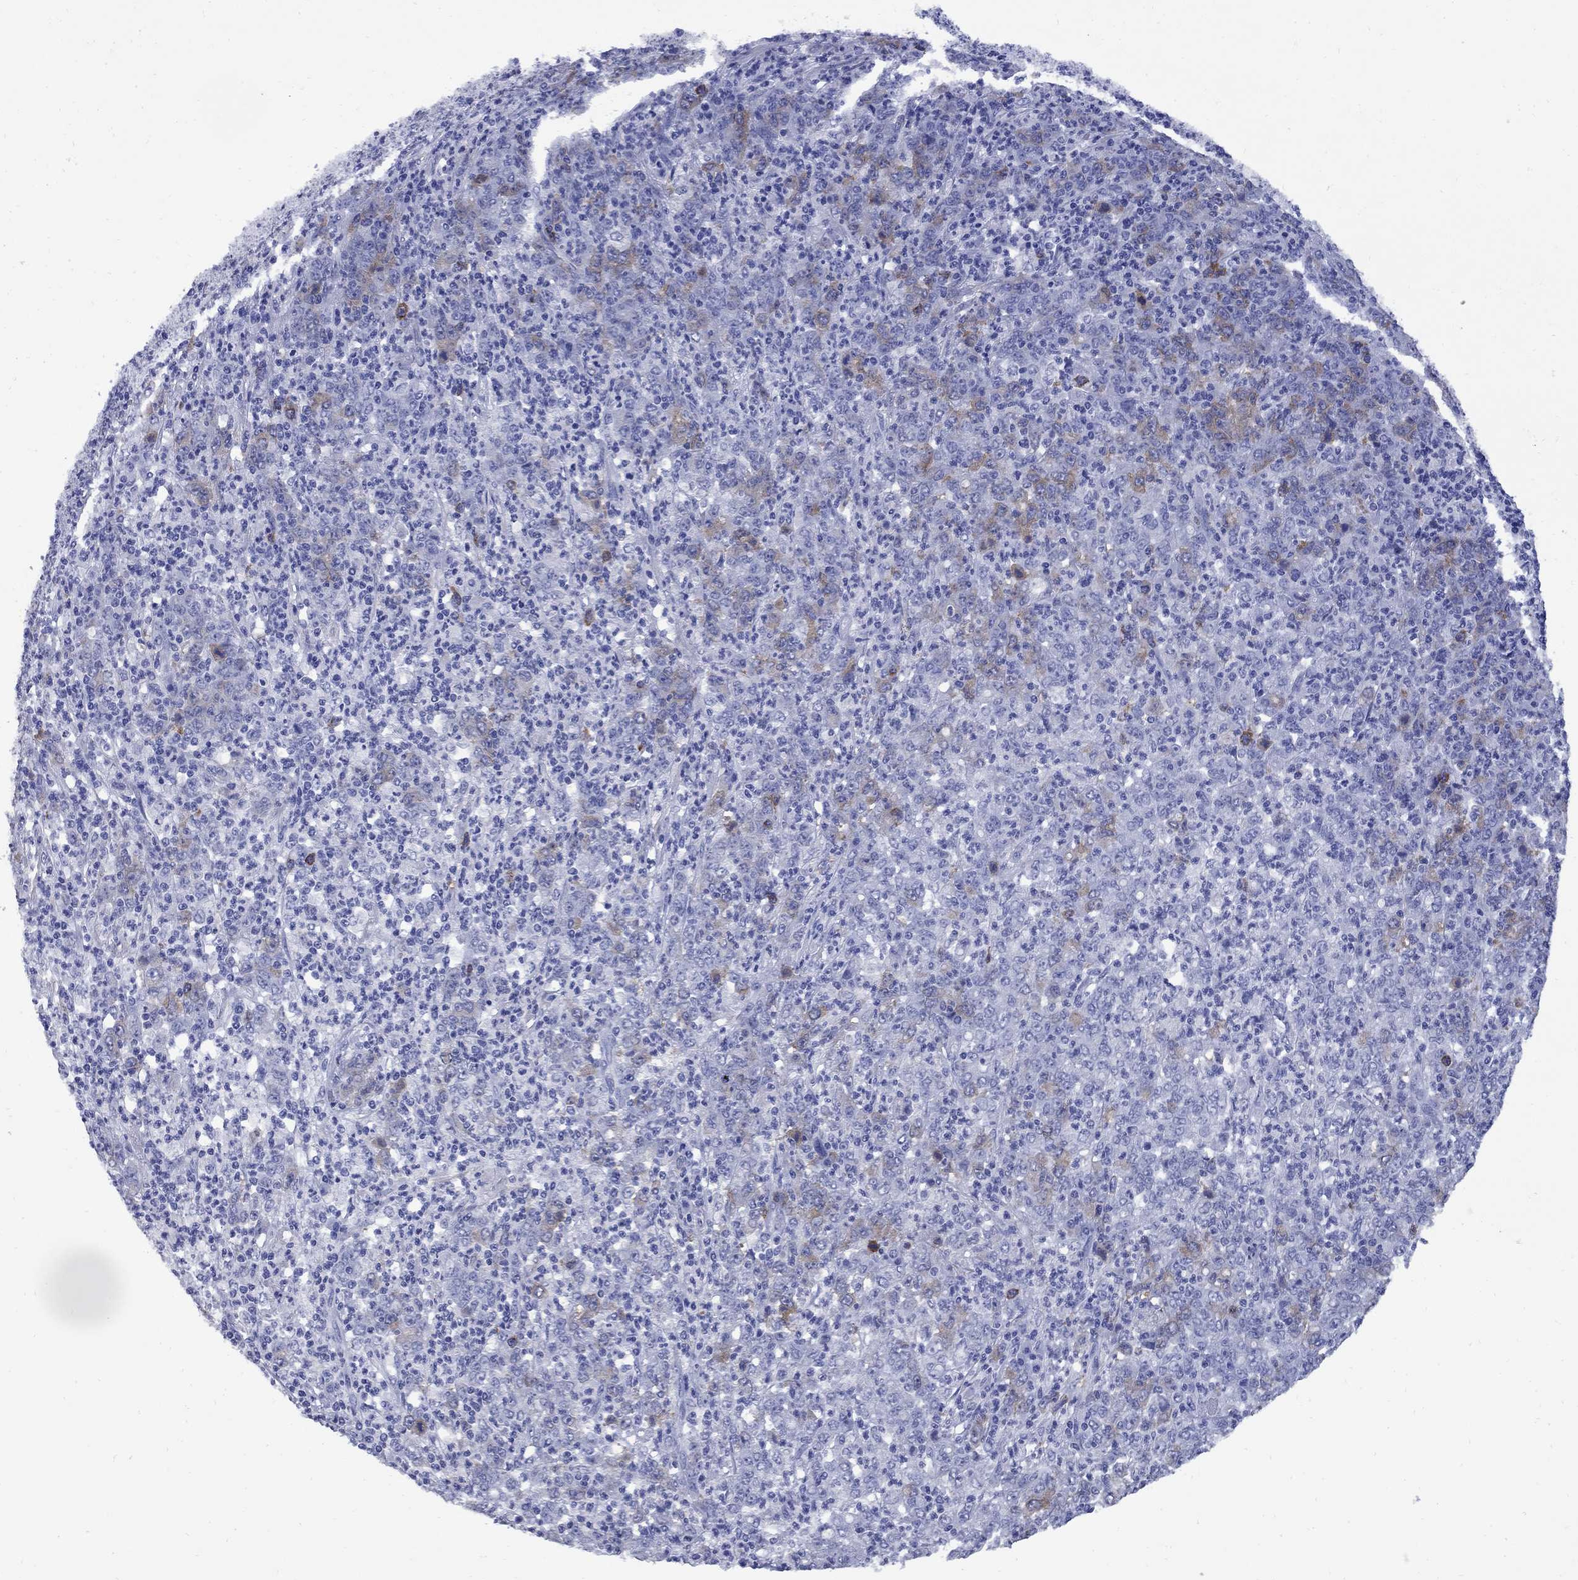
{"staining": {"intensity": "moderate", "quantity": "<25%", "location": "cytoplasmic/membranous"}, "tissue": "stomach cancer", "cell_type": "Tumor cells", "image_type": "cancer", "snomed": [{"axis": "morphology", "description": "Adenocarcinoma, NOS"}, {"axis": "topography", "description": "Stomach, lower"}], "caption": "An image of human adenocarcinoma (stomach) stained for a protein demonstrates moderate cytoplasmic/membranous brown staining in tumor cells.", "gene": "TACC3", "patient": {"sex": "female", "age": 71}}